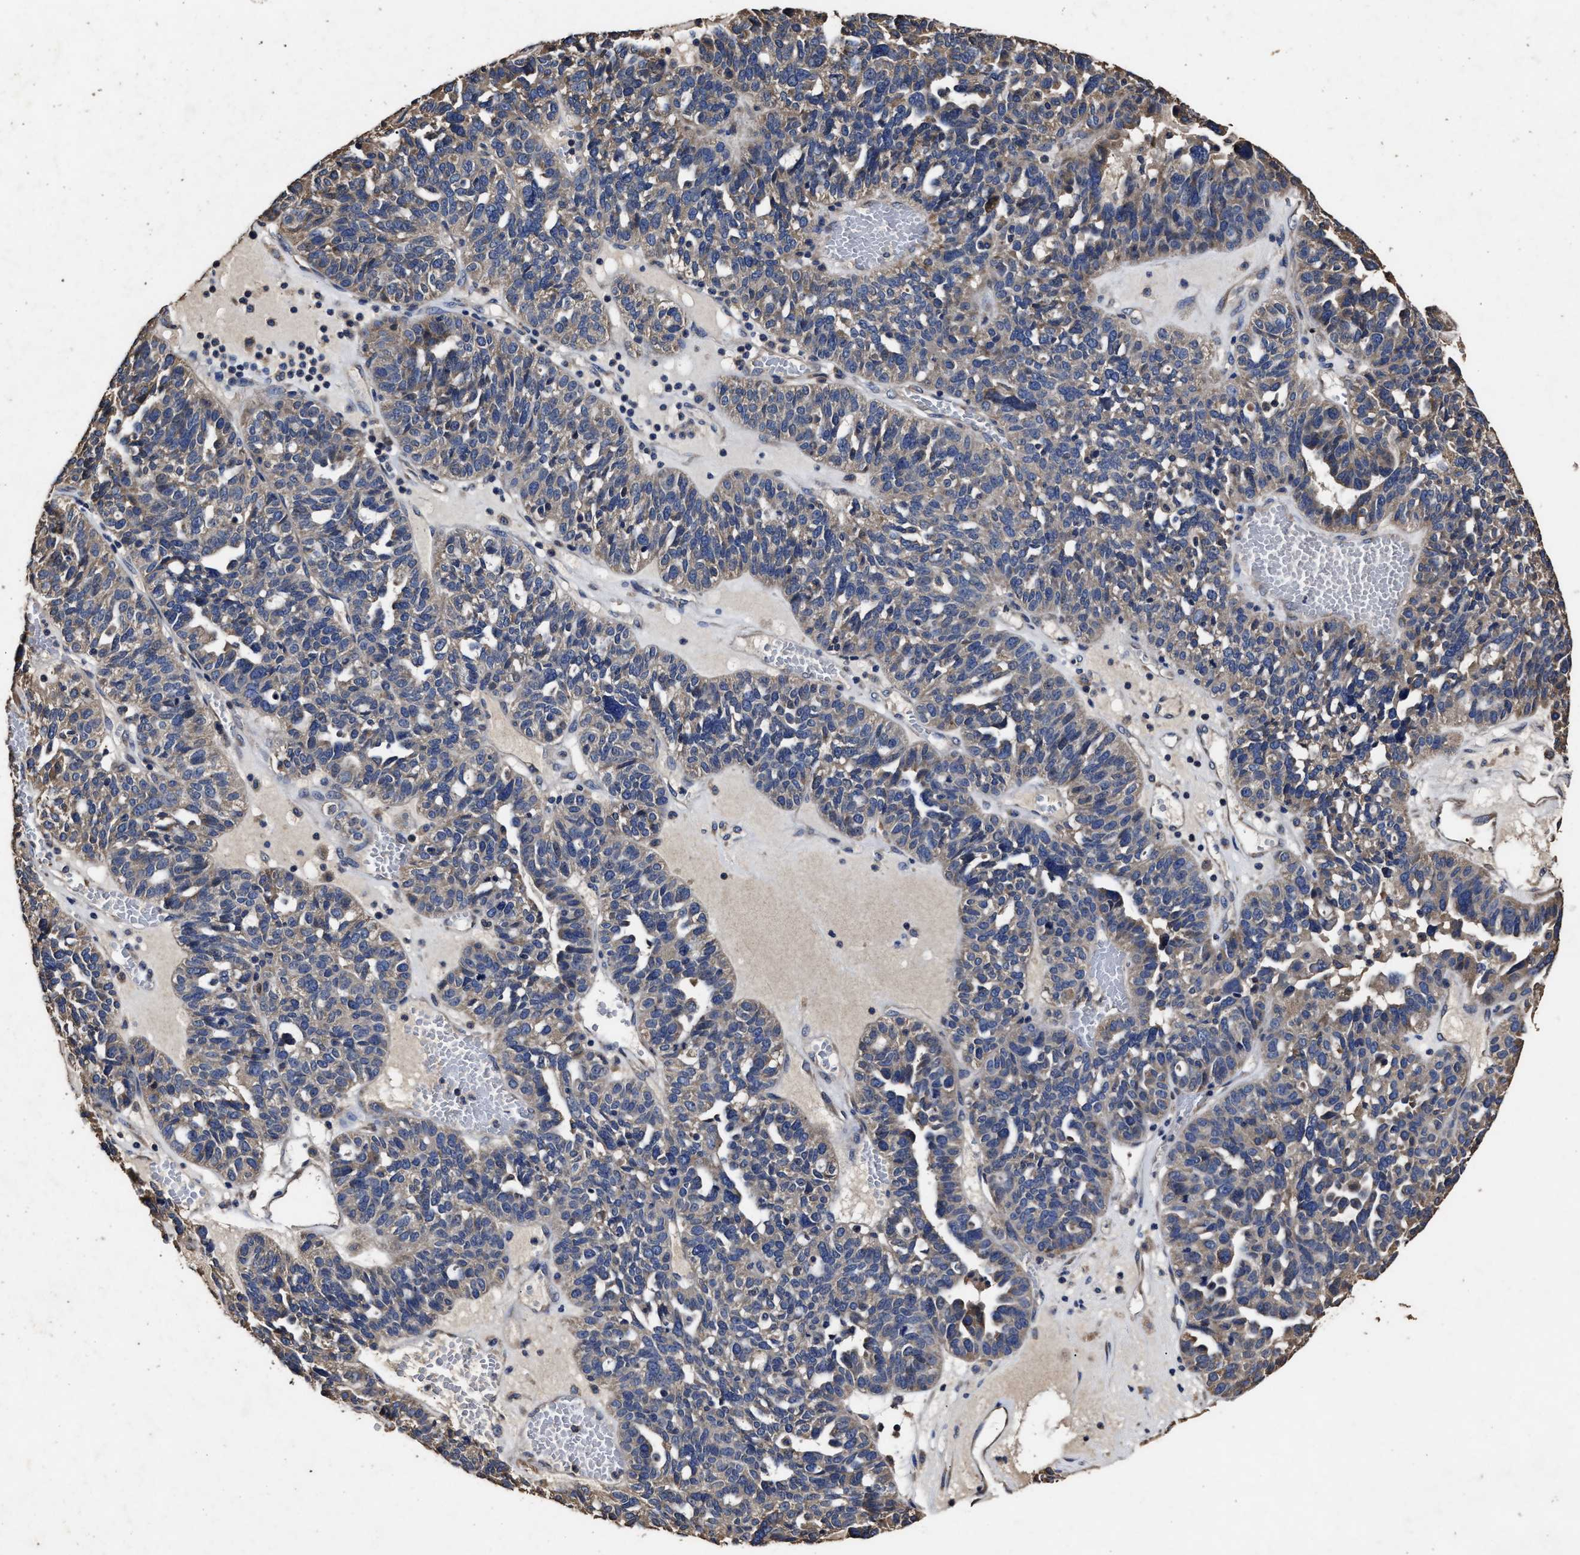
{"staining": {"intensity": "weak", "quantity": ">75%", "location": "cytoplasmic/membranous"}, "tissue": "ovarian cancer", "cell_type": "Tumor cells", "image_type": "cancer", "snomed": [{"axis": "morphology", "description": "Cystadenocarcinoma, serous, NOS"}, {"axis": "topography", "description": "Ovary"}], "caption": "Protein analysis of ovarian serous cystadenocarcinoma tissue exhibits weak cytoplasmic/membranous positivity in about >75% of tumor cells.", "gene": "PPM1K", "patient": {"sex": "female", "age": 59}}